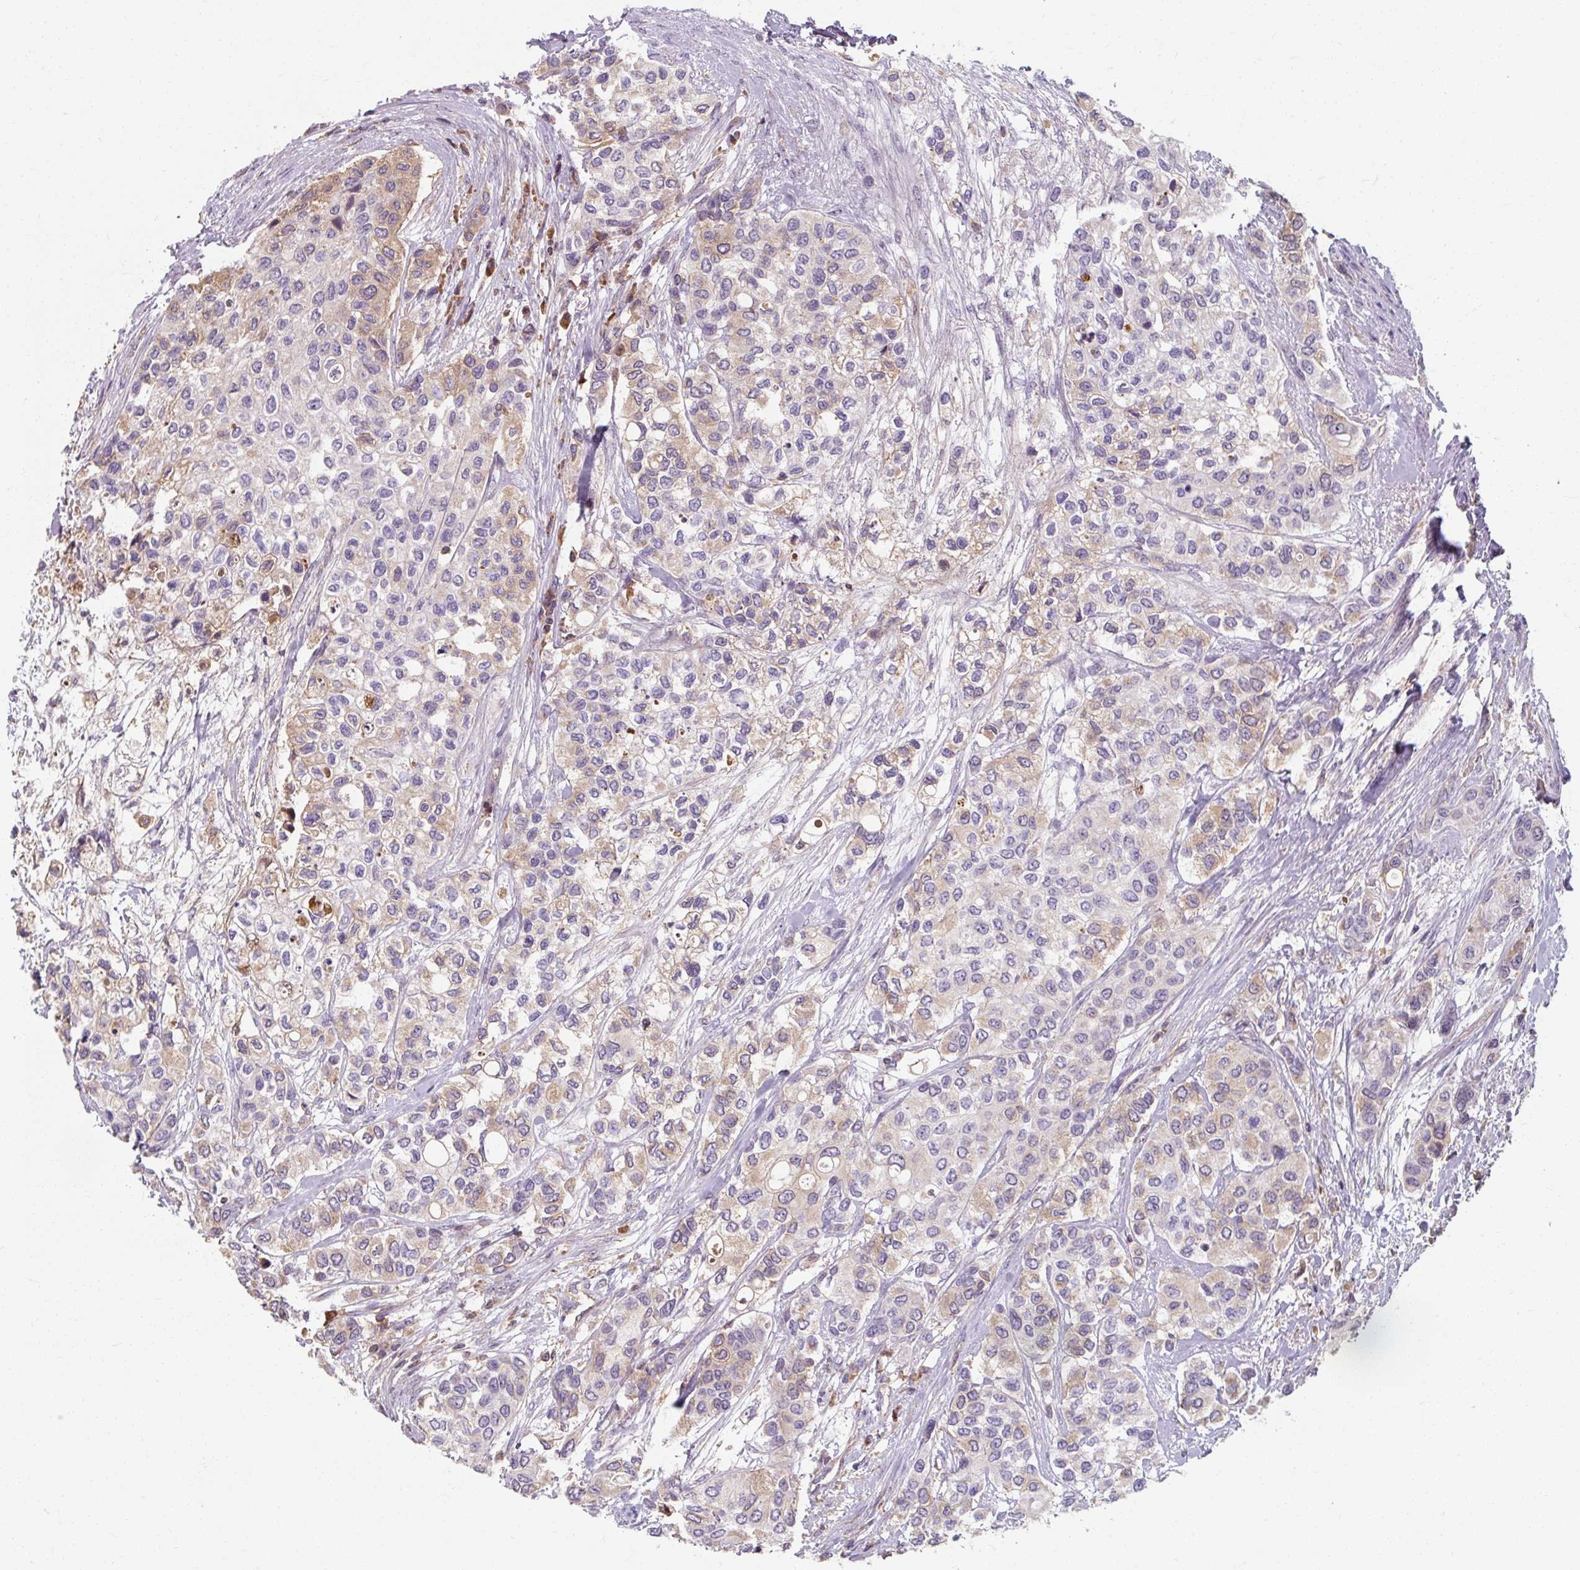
{"staining": {"intensity": "weak", "quantity": "25%-75%", "location": "cytoplasmic/membranous"}, "tissue": "urothelial cancer", "cell_type": "Tumor cells", "image_type": "cancer", "snomed": [{"axis": "morphology", "description": "Normal tissue, NOS"}, {"axis": "morphology", "description": "Urothelial carcinoma, High grade"}, {"axis": "topography", "description": "Vascular tissue"}, {"axis": "topography", "description": "Urinary bladder"}], "caption": "This is an image of immunohistochemistry staining of high-grade urothelial carcinoma, which shows weak staining in the cytoplasmic/membranous of tumor cells.", "gene": "TSEN54", "patient": {"sex": "female", "age": 56}}